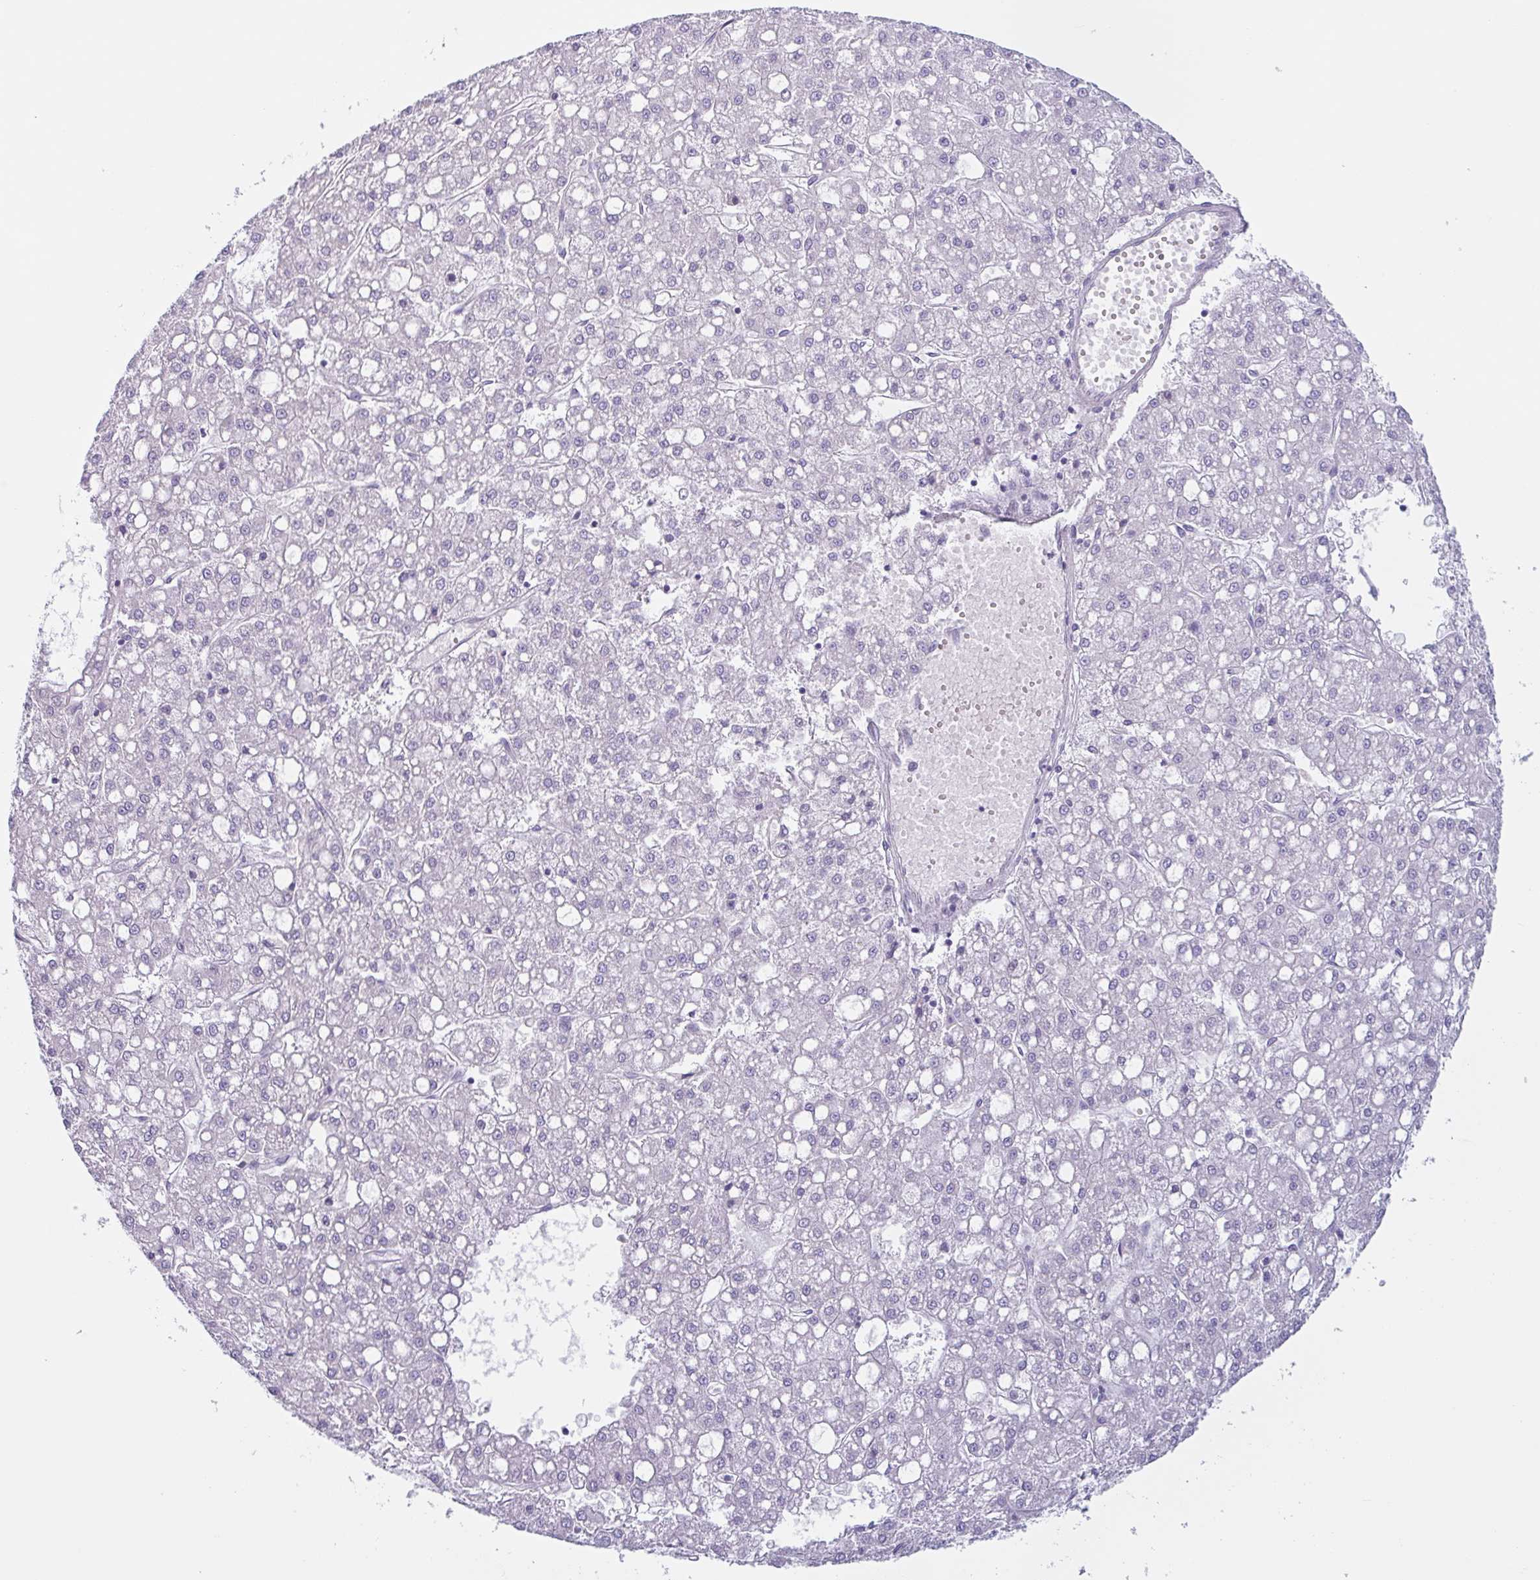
{"staining": {"intensity": "negative", "quantity": "none", "location": "none"}, "tissue": "liver cancer", "cell_type": "Tumor cells", "image_type": "cancer", "snomed": [{"axis": "morphology", "description": "Carcinoma, Hepatocellular, NOS"}, {"axis": "topography", "description": "Liver"}], "caption": "A photomicrograph of human liver hepatocellular carcinoma is negative for staining in tumor cells.", "gene": "MYH10", "patient": {"sex": "male", "age": 67}}